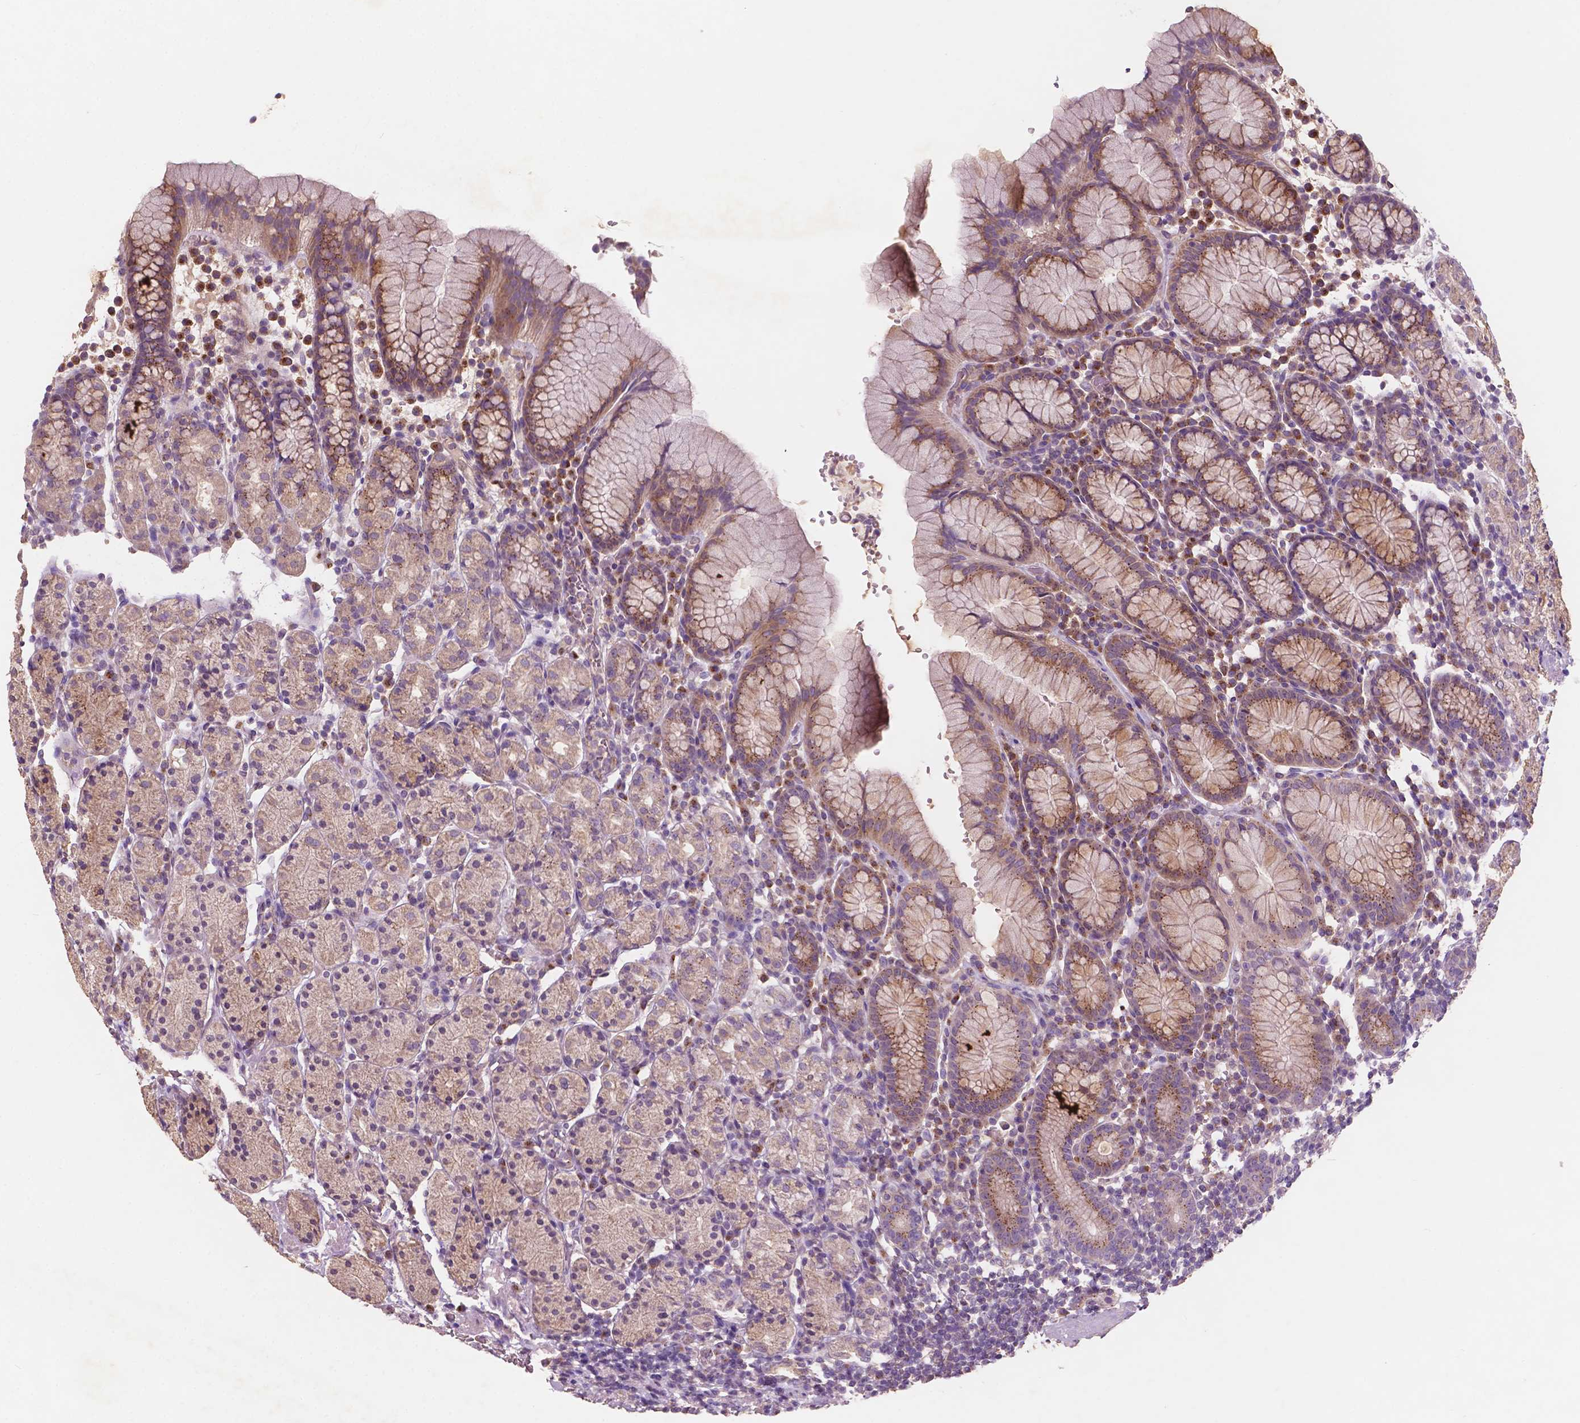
{"staining": {"intensity": "moderate", "quantity": "25%-75%", "location": "cytoplasmic/membranous"}, "tissue": "stomach", "cell_type": "Glandular cells", "image_type": "normal", "snomed": [{"axis": "morphology", "description": "Normal tissue, NOS"}, {"axis": "topography", "description": "Stomach, upper"}, {"axis": "topography", "description": "Stomach"}], "caption": "Immunohistochemistry of normal stomach reveals medium levels of moderate cytoplasmic/membranous staining in approximately 25%-75% of glandular cells. (Stains: DAB in brown, nuclei in blue, Microscopy: brightfield microscopy at high magnification).", "gene": "CHPT1", "patient": {"sex": "male", "age": 62}}